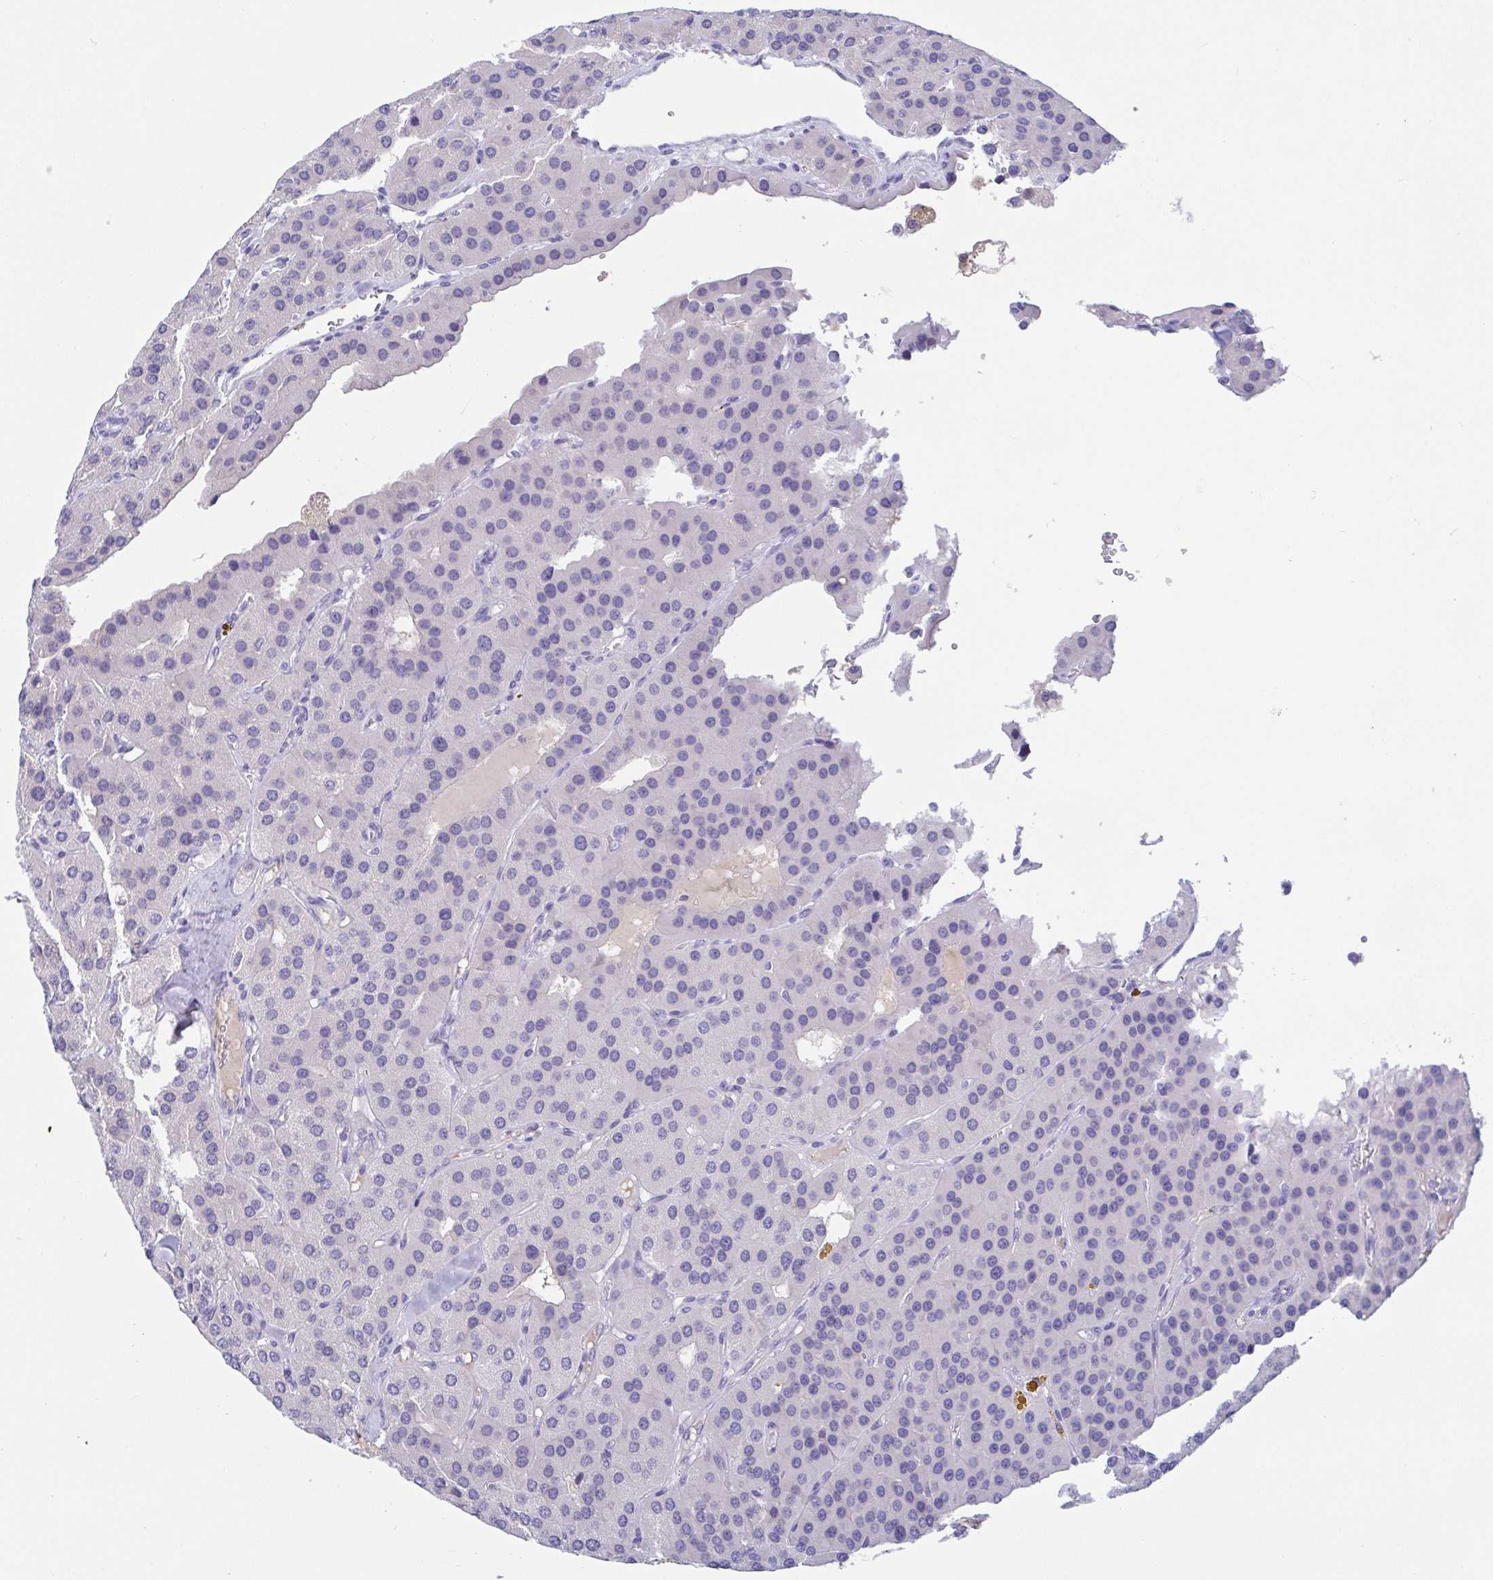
{"staining": {"intensity": "negative", "quantity": "none", "location": "none"}, "tissue": "parathyroid gland", "cell_type": "Glandular cells", "image_type": "normal", "snomed": [{"axis": "morphology", "description": "Normal tissue, NOS"}, {"axis": "morphology", "description": "Adenoma, NOS"}, {"axis": "topography", "description": "Parathyroid gland"}], "caption": "Glandular cells show no significant expression in unremarkable parathyroid gland. (DAB (3,3'-diaminobenzidine) immunohistochemistry (IHC) with hematoxylin counter stain).", "gene": "TREH", "patient": {"sex": "female", "age": 86}}